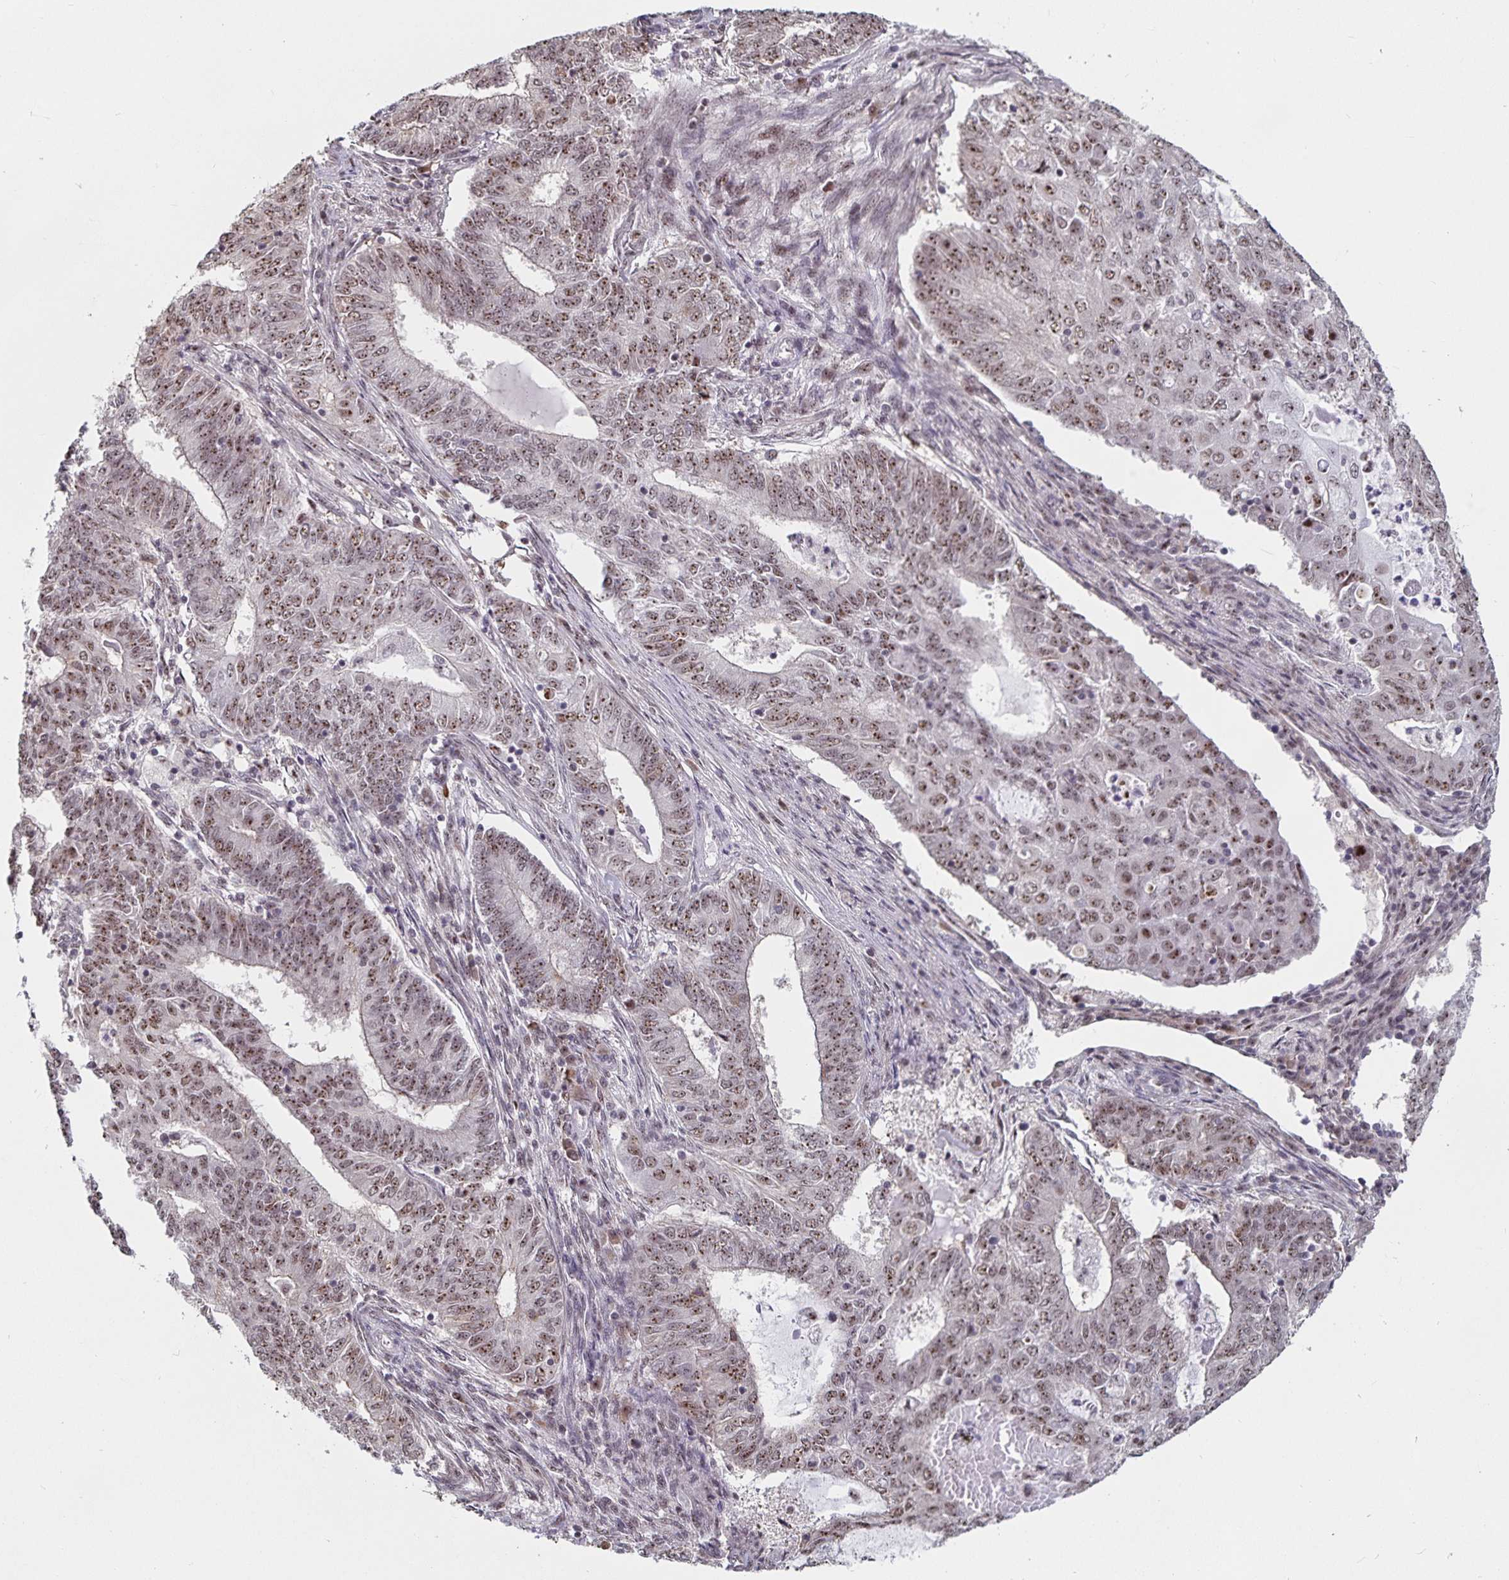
{"staining": {"intensity": "moderate", "quantity": ">75%", "location": "nuclear"}, "tissue": "endometrial cancer", "cell_type": "Tumor cells", "image_type": "cancer", "snomed": [{"axis": "morphology", "description": "Adenocarcinoma, NOS"}, {"axis": "topography", "description": "Endometrium"}], "caption": "A high-resolution histopathology image shows immunohistochemistry staining of endometrial cancer (adenocarcinoma), which exhibits moderate nuclear positivity in about >75% of tumor cells.", "gene": "LAS1L", "patient": {"sex": "female", "age": 62}}